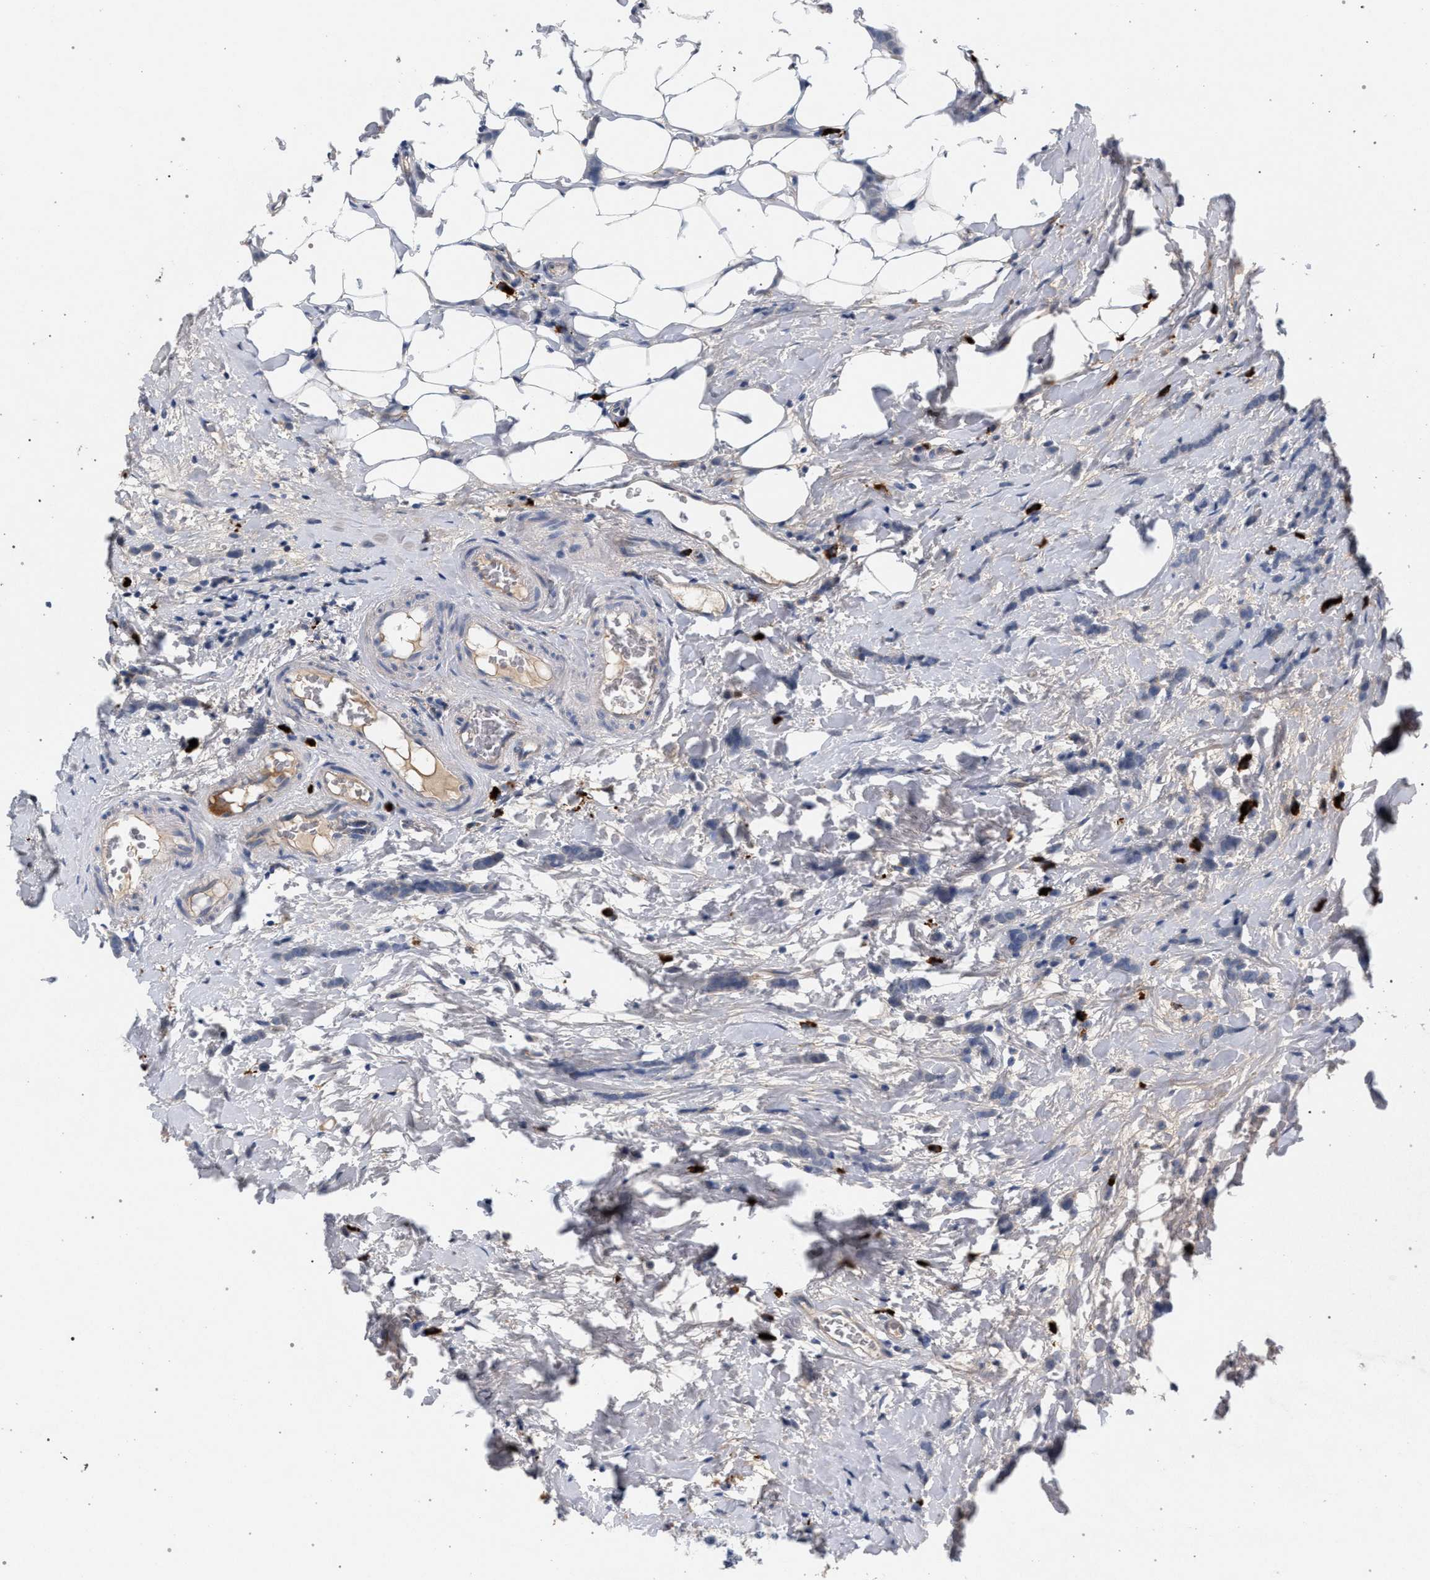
{"staining": {"intensity": "negative", "quantity": "none", "location": "none"}, "tissue": "breast cancer", "cell_type": "Tumor cells", "image_type": "cancer", "snomed": [{"axis": "morphology", "description": "Lobular carcinoma"}, {"axis": "topography", "description": "Breast"}], "caption": "This is an immunohistochemistry (IHC) histopathology image of lobular carcinoma (breast). There is no expression in tumor cells.", "gene": "MAMDC2", "patient": {"sex": "female", "age": 60}}